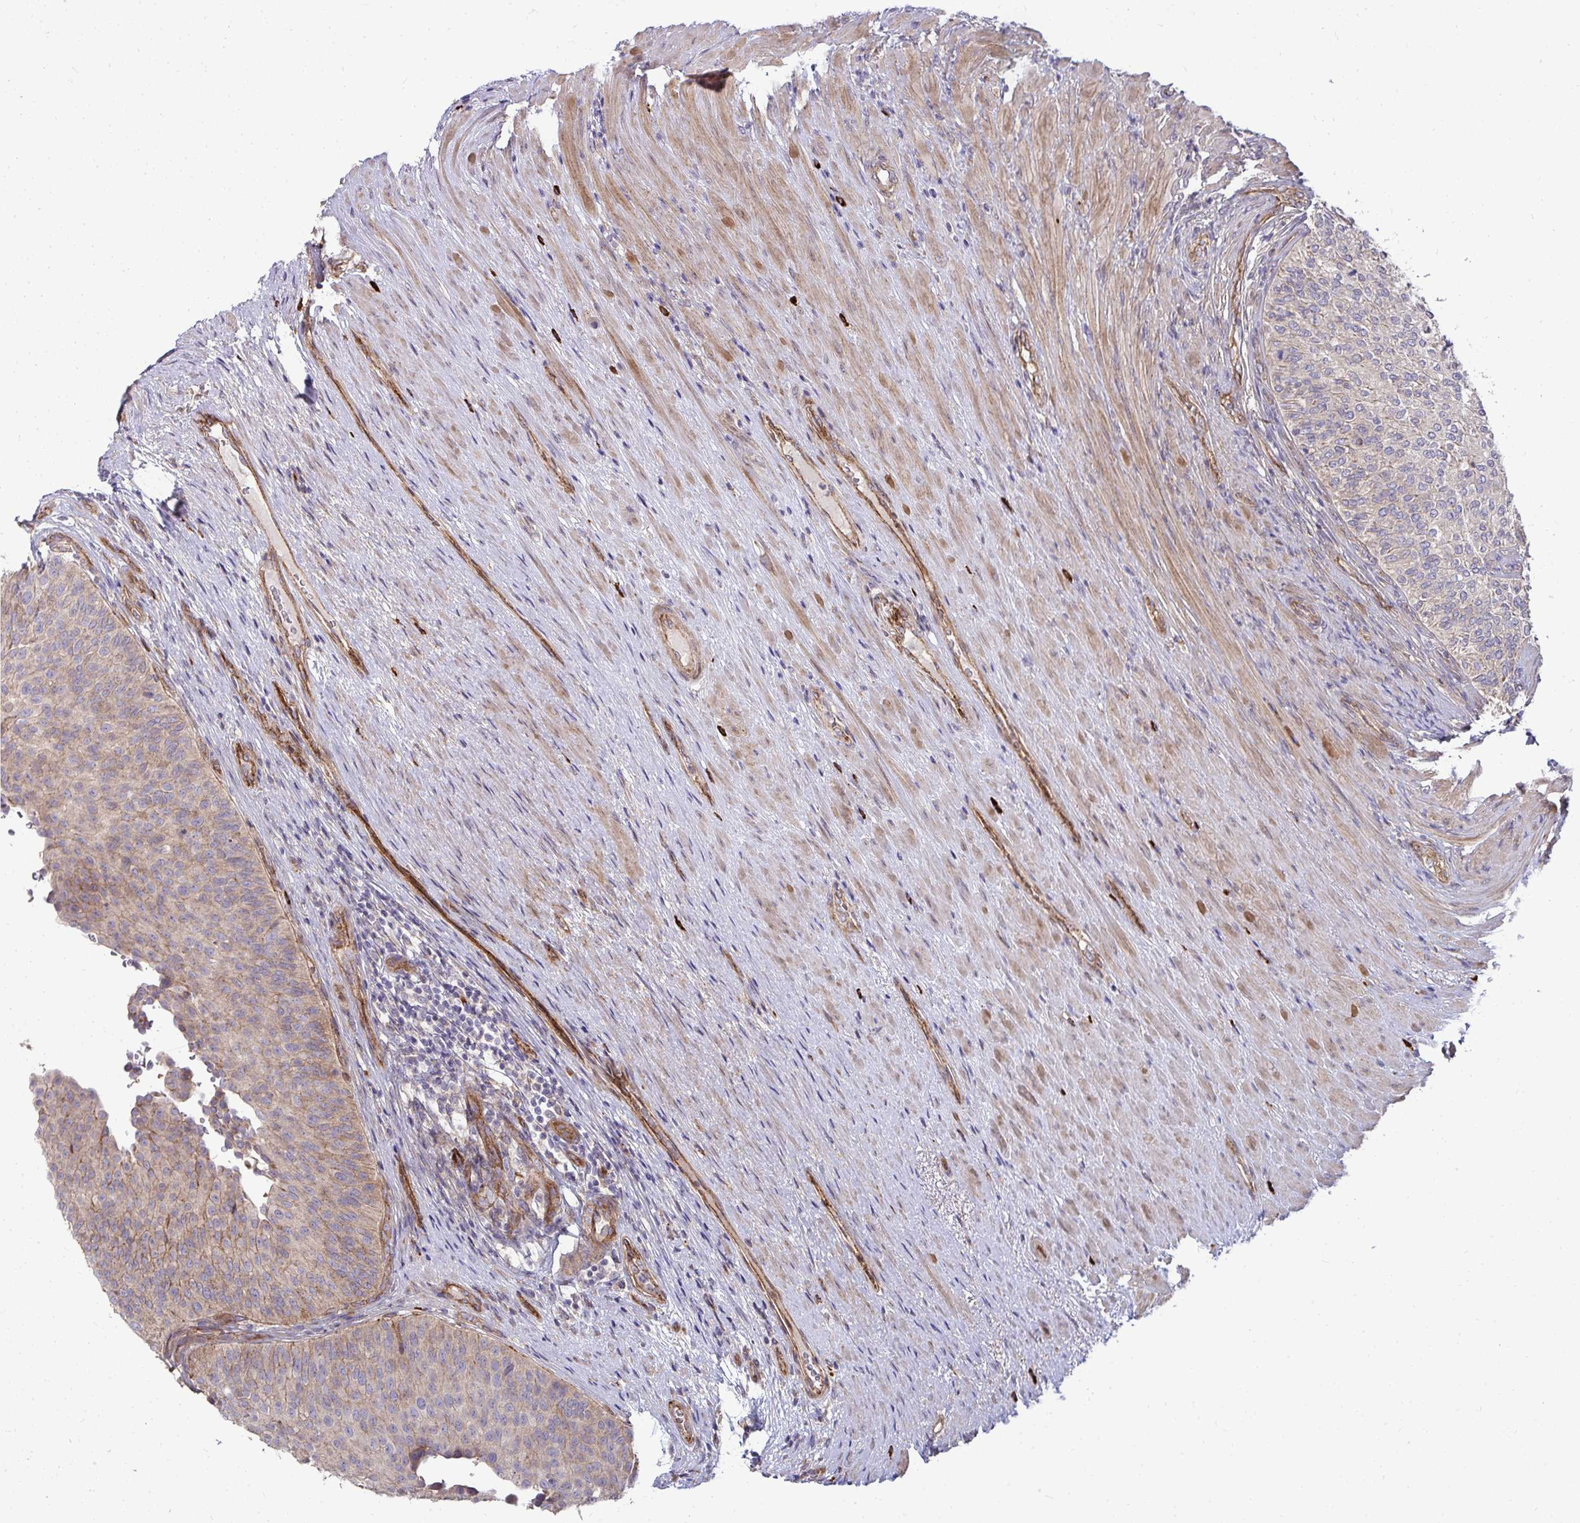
{"staining": {"intensity": "moderate", "quantity": ">75%", "location": "cytoplasmic/membranous"}, "tissue": "urinary bladder", "cell_type": "Urothelial cells", "image_type": "normal", "snomed": [{"axis": "morphology", "description": "Normal tissue, NOS"}, {"axis": "topography", "description": "Urinary bladder"}, {"axis": "topography", "description": "Prostate"}], "caption": "Brown immunohistochemical staining in unremarkable human urinary bladder displays moderate cytoplasmic/membranous expression in about >75% of urothelial cells. Using DAB (3,3'-diaminobenzidine) (brown) and hematoxylin (blue) stains, captured at high magnification using brightfield microscopy.", "gene": "SH2D1B", "patient": {"sex": "male", "age": 77}}